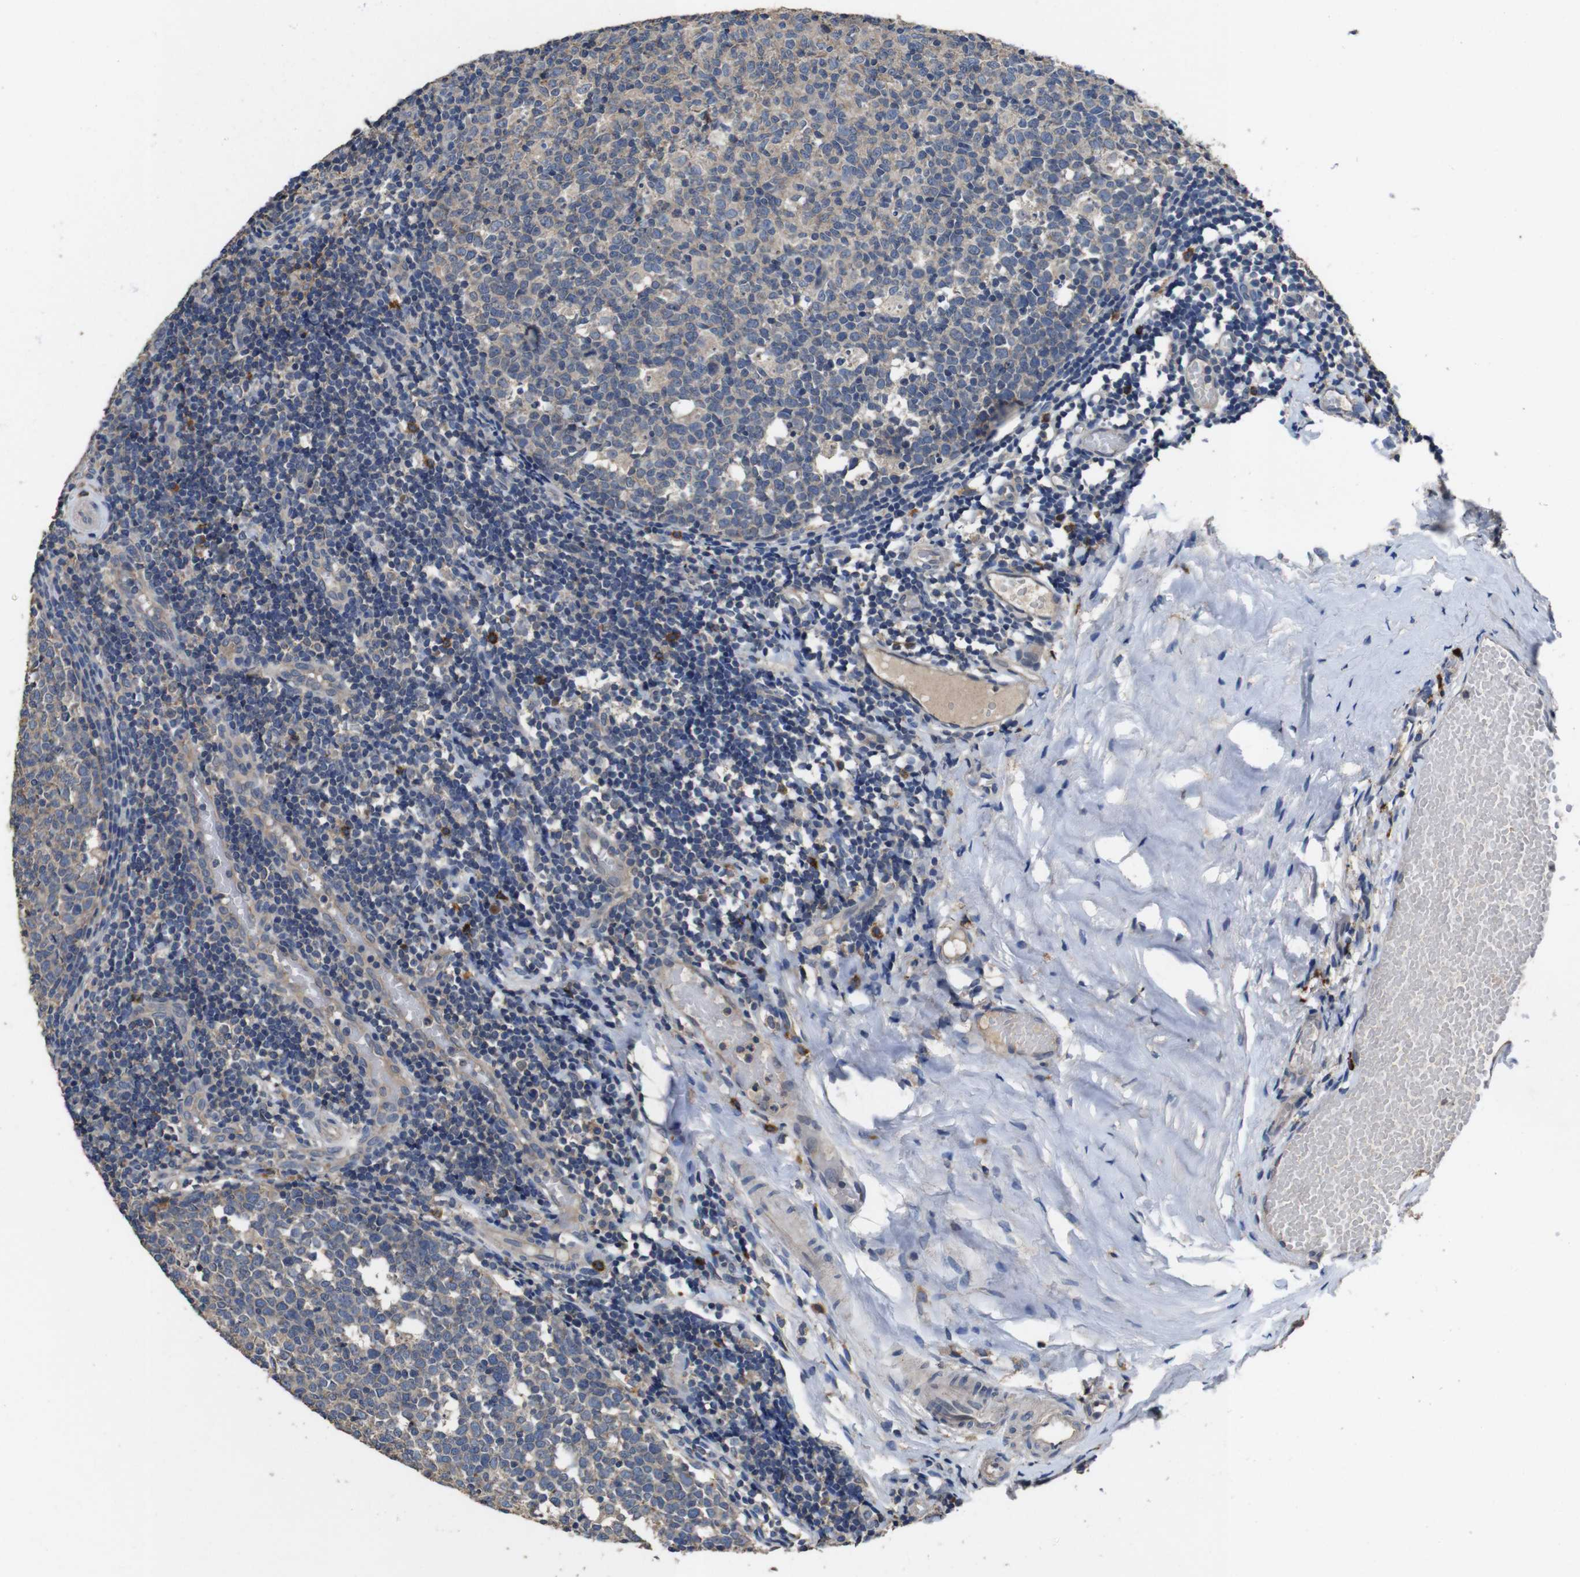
{"staining": {"intensity": "weak", "quantity": "25%-75%", "location": "cytoplasmic/membranous"}, "tissue": "tonsil", "cell_type": "Germinal center cells", "image_type": "normal", "snomed": [{"axis": "morphology", "description": "Normal tissue, NOS"}, {"axis": "topography", "description": "Tonsil"}], "caption": "Immunohistochemistry (IHC) (DAB (3,3'-diaminobenzidine)) staining of benign tonsil displays weak cytoplasmic/membranous protein expression in approximately 25%-75% of germinal center cells.", "gene": "GLIPR1", "patient": {"sex": "female", "age": 19}}